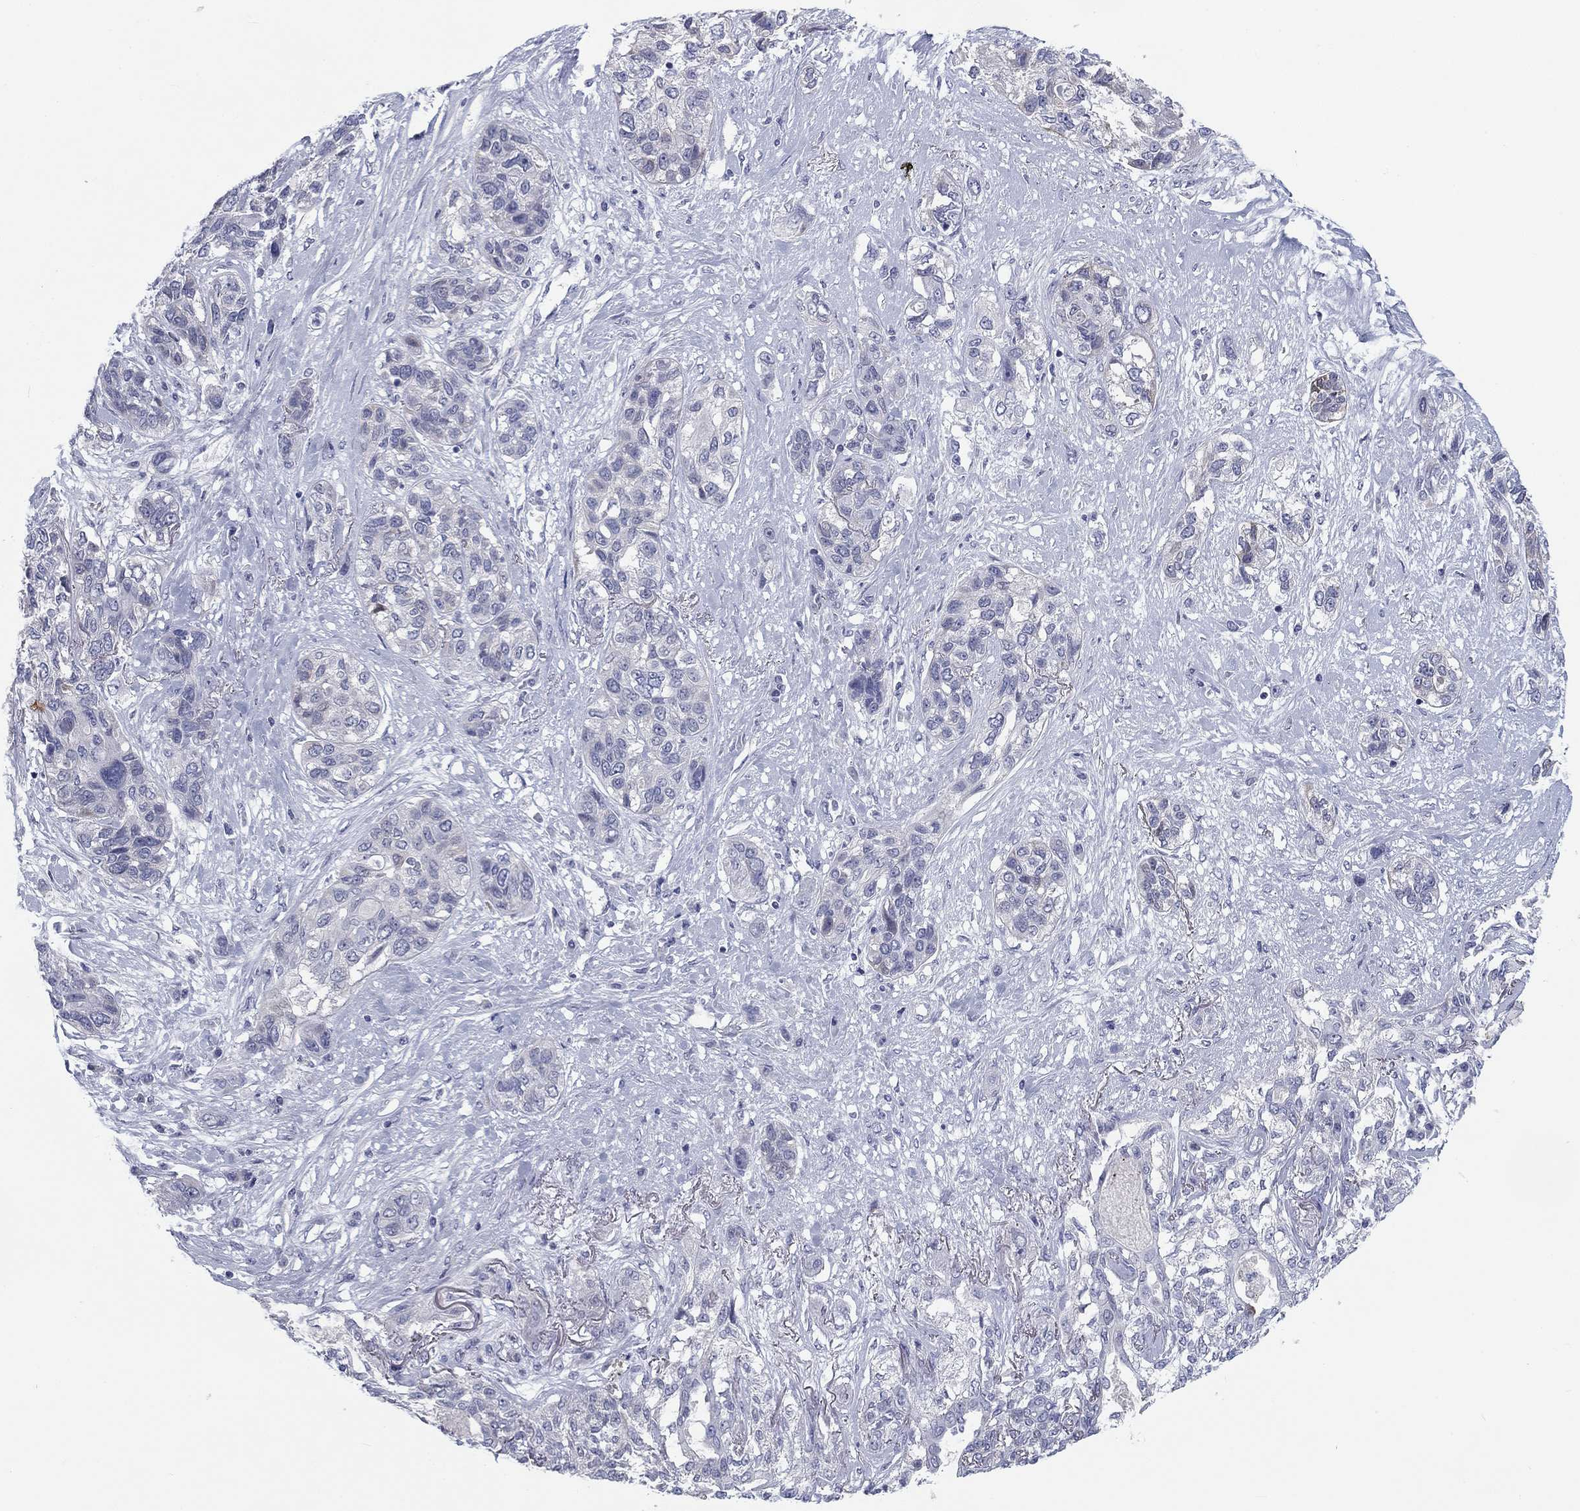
{"staining": {"intensity": "negative", "quantity": "none", "location": "none"}, "tissue": "lung cancer", "cell_type": "Tumor cells", "image_type": "cancer", "snomed": [{"axis": "morphology", "description": "Squamous cell carcinoma, NOS"}, {"axis": "topography", "description": "Lung"}], "caption": "Immunohistochemical staining of human lung squamous cell carcinoma shows no significant positivity in tumor cells.", "gene": "CALB1", "patient": {"sex": "female", "age": 70}}